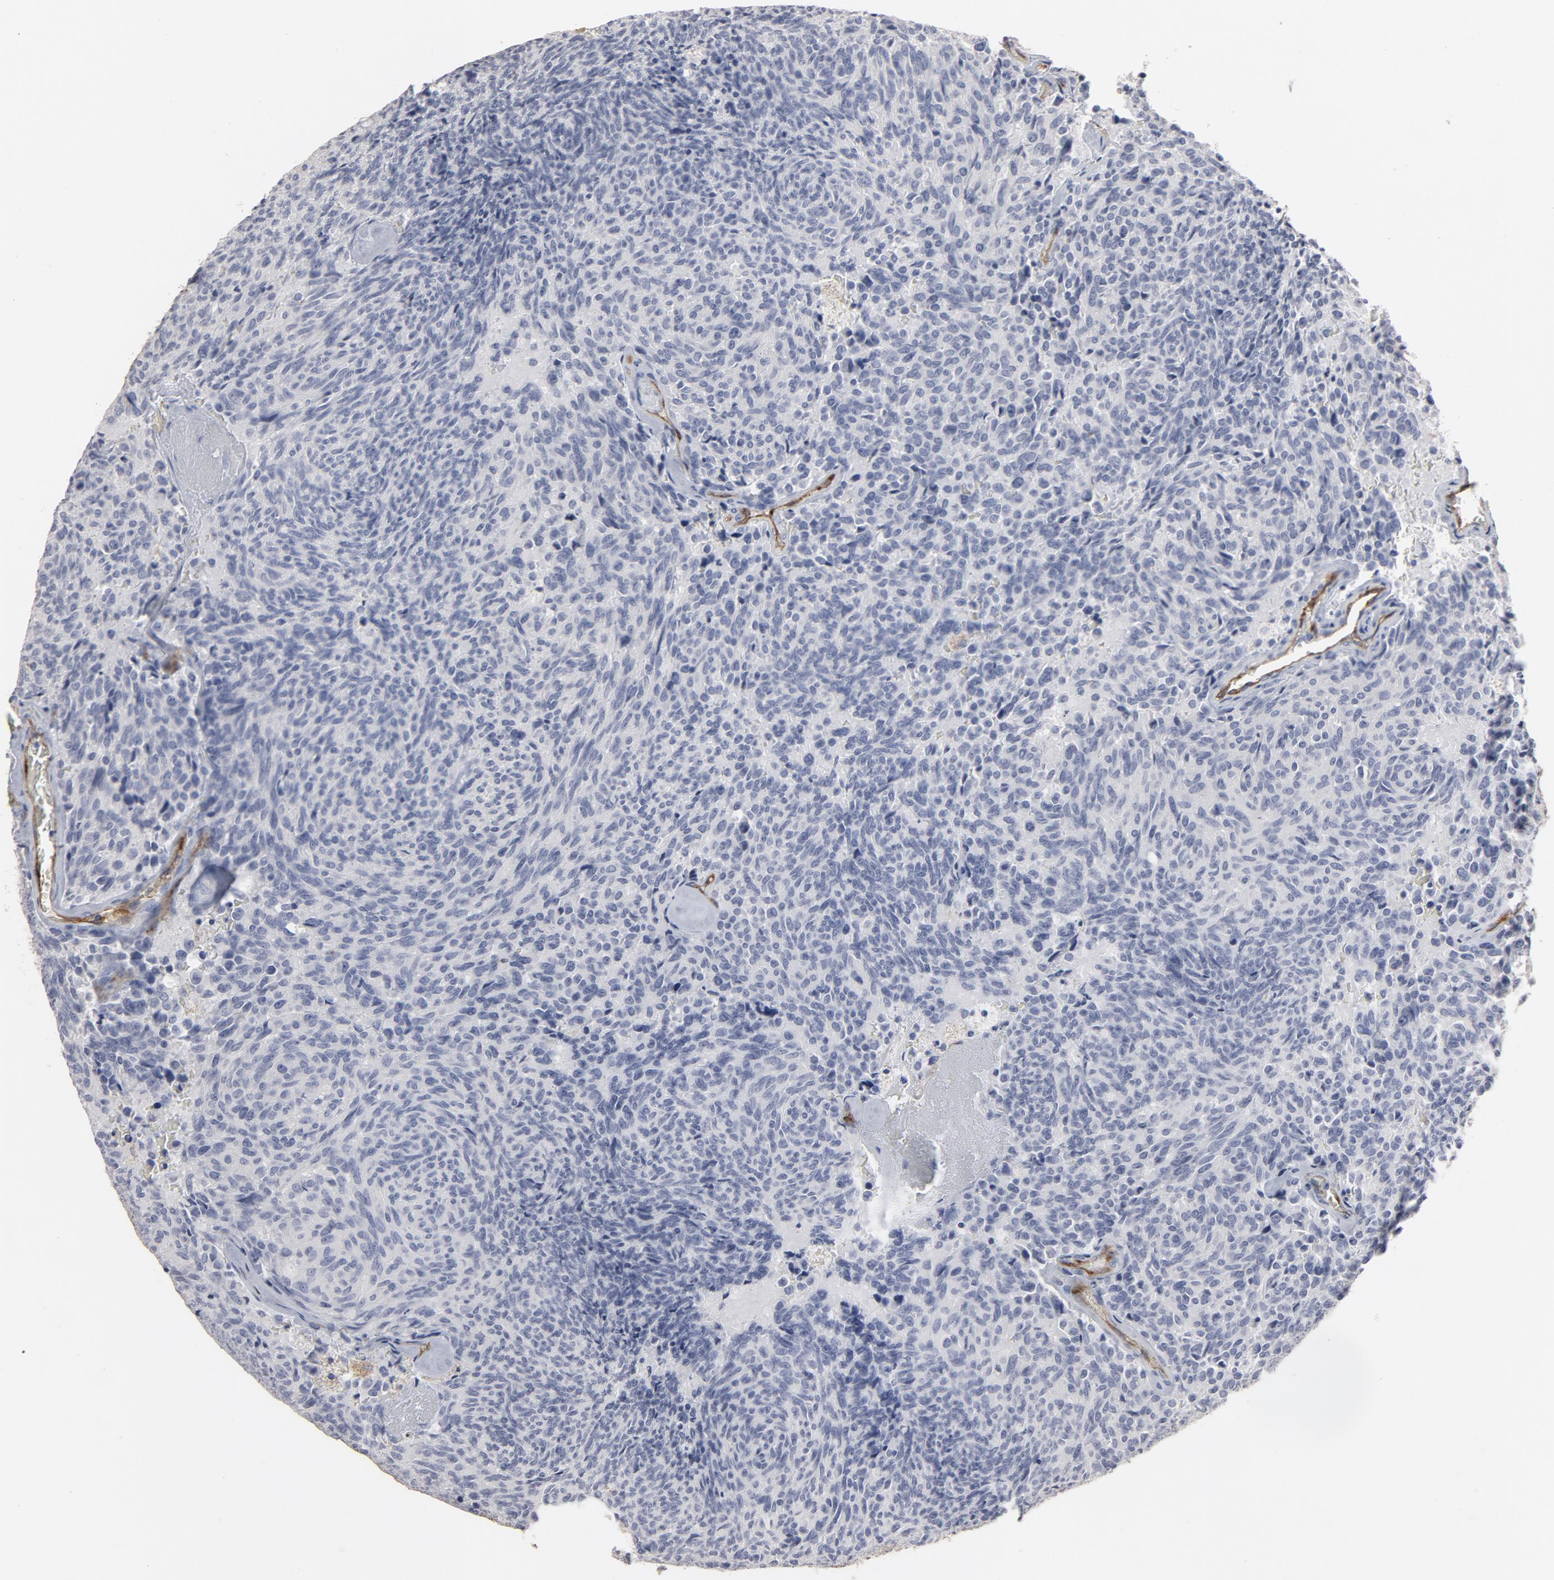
{"staining": {"intensity": "negative", "quantity": "none", "location": "none"}, "tissue": "carcinoid", "cell_type": "Tumor cells", "image_type": "cancer", "snomed": [{"axis": "morphology", "description": "Carcinoid, malignant, NOS"}, {"axis": "topography", "description": "Pancreas"}], "caption": "Malignant carcinoid was stained to show a protein in brown. There is no significant staining in tumor cells. The staining is performed using DAB (3,3'-diaminobenzidine) brown chromogen with nuclei counter-stained in using hematoxylin.", "gene": "KDR", "patient": {"sex": "female", "age": 54}}